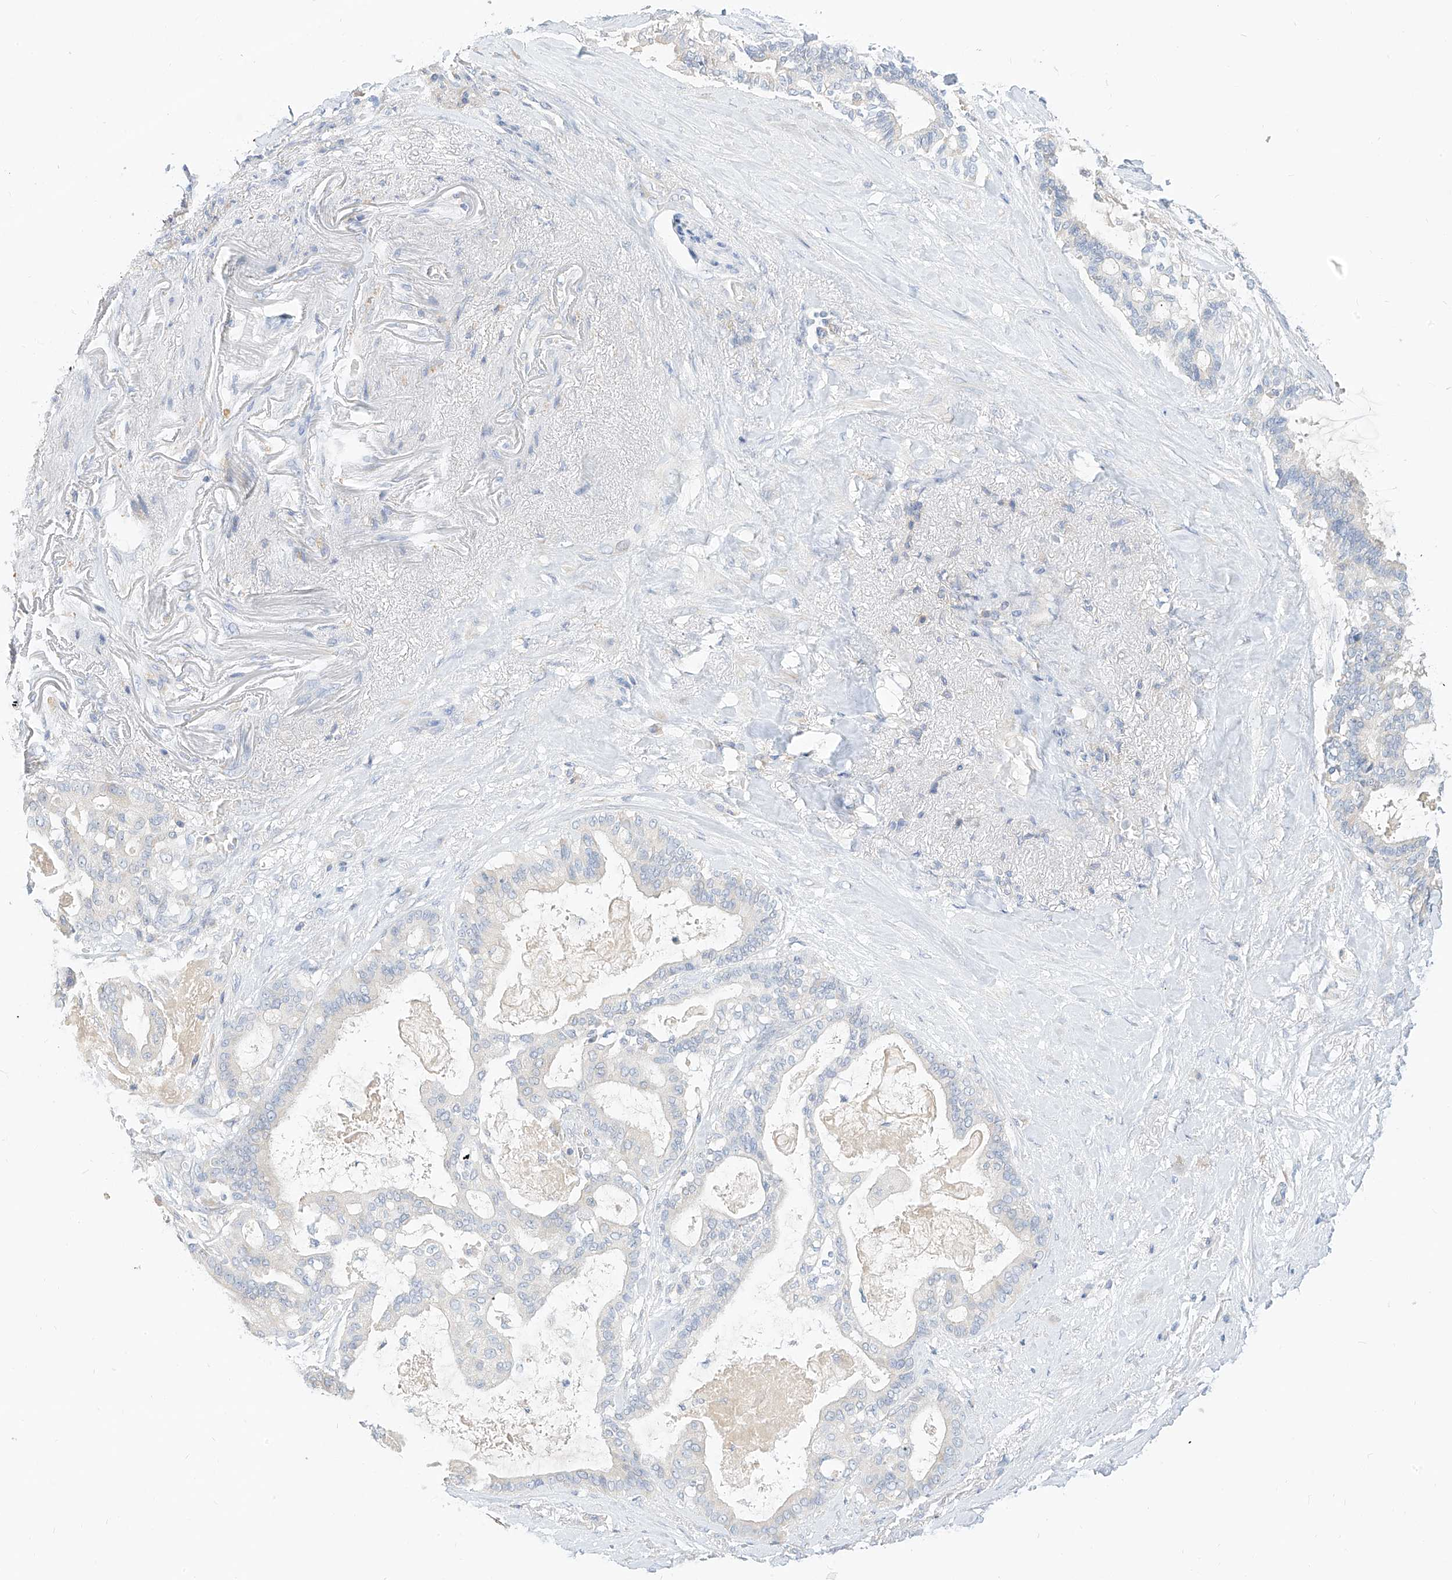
{"staining": {"intensity": "negative", "quantity": "none", "location": "none"}, "tissue": "pancreatic cancer", "cell_type": "Tumor cells", "image_type": "cancer", "snomed": [{"axis": "morphology", "description": "Adenocarcinoma, NOS"}, {"axis": "topography", "description": "Pancreas"}], "caption": "An immunohistochemistry (IHC) histopathology image of pancreatic adenocarcinoma is shown. There is no staining in tumor cells of pancreatic adenocarcinoma.", "gene": "RASA2", "patient": {"sex": "male", "age": 63}}